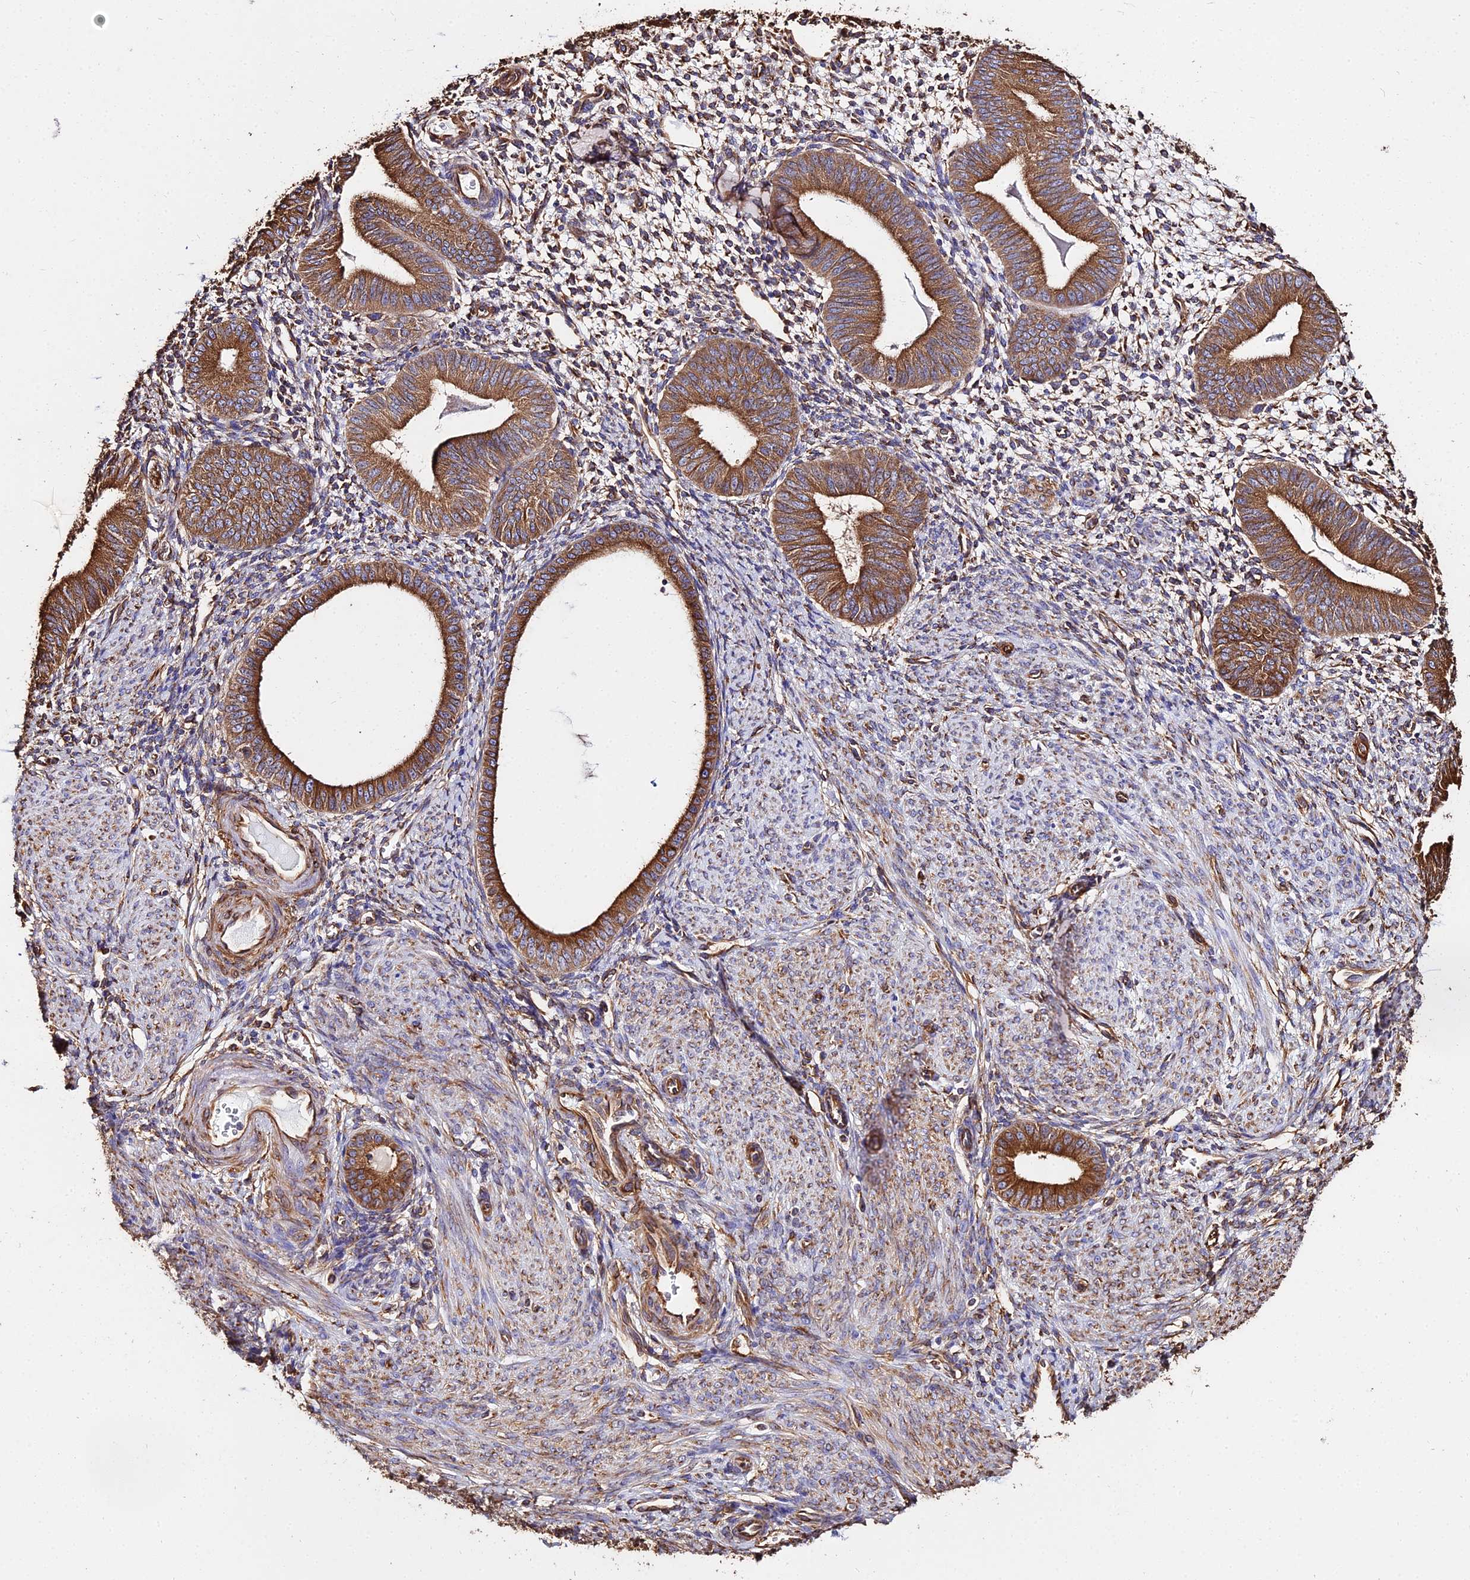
{"staining": {"intensity": "moderate", "quantity": "<25%", "location": "cytoplasmic/membranous"}, "tissue": "endometrium", "cell_type": "Cells in endometrial stroma", "image_type": "normal", "snomed": [{"axis": "morphology", "description": "Normal tissue, NOS"}, {"axis": "topography", "description": "Endometrium"}], "caption": "High-power microscopy captured an IHC image of unremarkable endometrium, revealing moderate cytoplasmic/membranous staining in about <25% of cells in endometrial stroma. (DAB = brown stain, brightfield microscopy at high magnification).", "gene": "TUBA1A", "patient": {"sex": "female", "age": 49}}